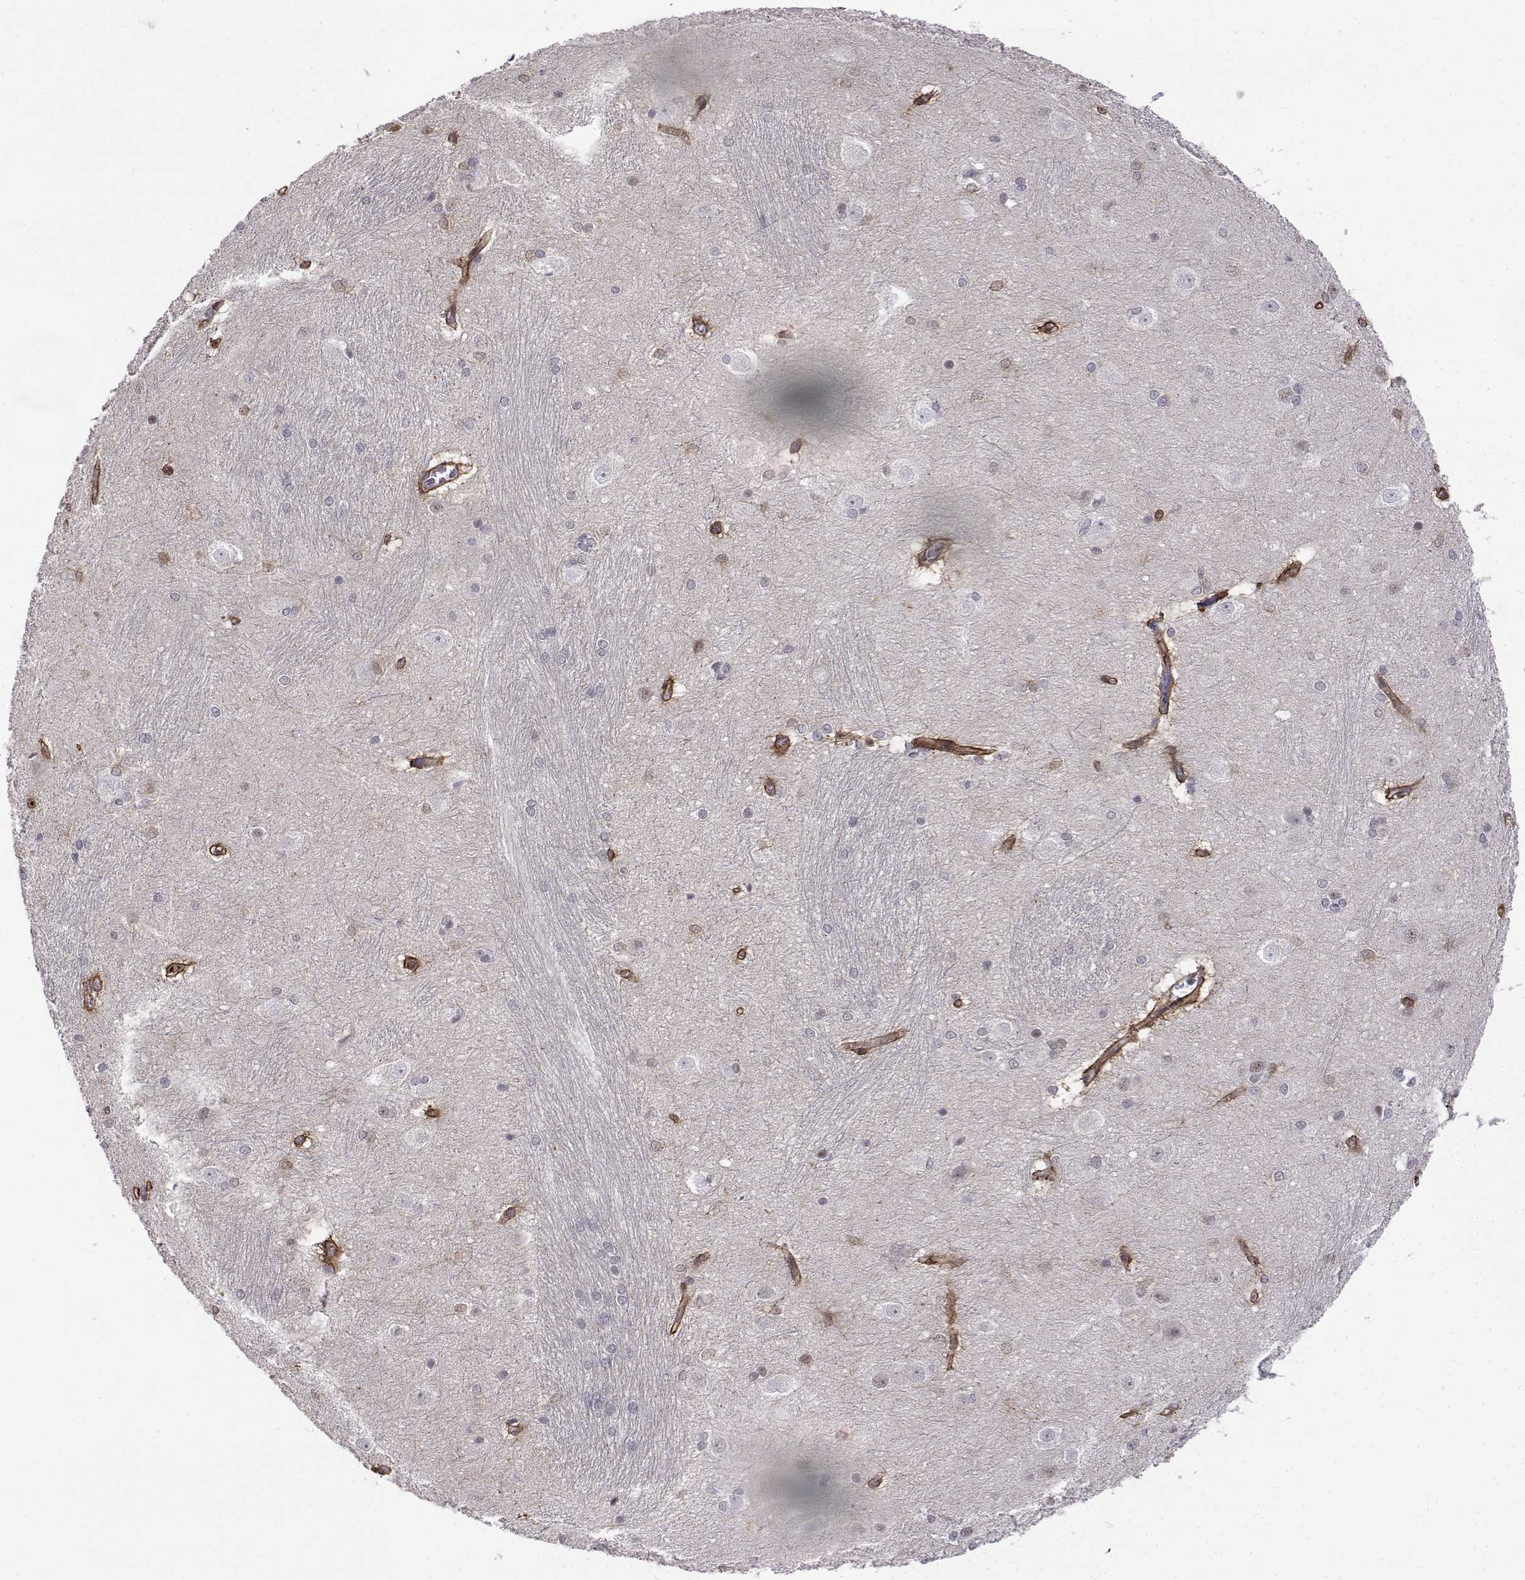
{"staining": {"intensity": "negative", "quantity": "none", "location": "none"}, "tissue": "hippocampus", "cell_type": "Glial cells", "image_type": "normal", "snomed": [{"axis": "morphology", "description": "Normal tissue, NOS"}, {"axis": "topography", "description": "Cerebral cortex"}, {"axis": "topography", "description": "Hippocampus"}], "caption": "IHC photomicrograph of benign human hippocampus stained for a protein (brown), which exhibits no expression in glial cells. (Brightfield microscopy of DAB IHC at high magnification).", "gene": "ITGA7", "patient": {"sex": "female", "age": 19}}